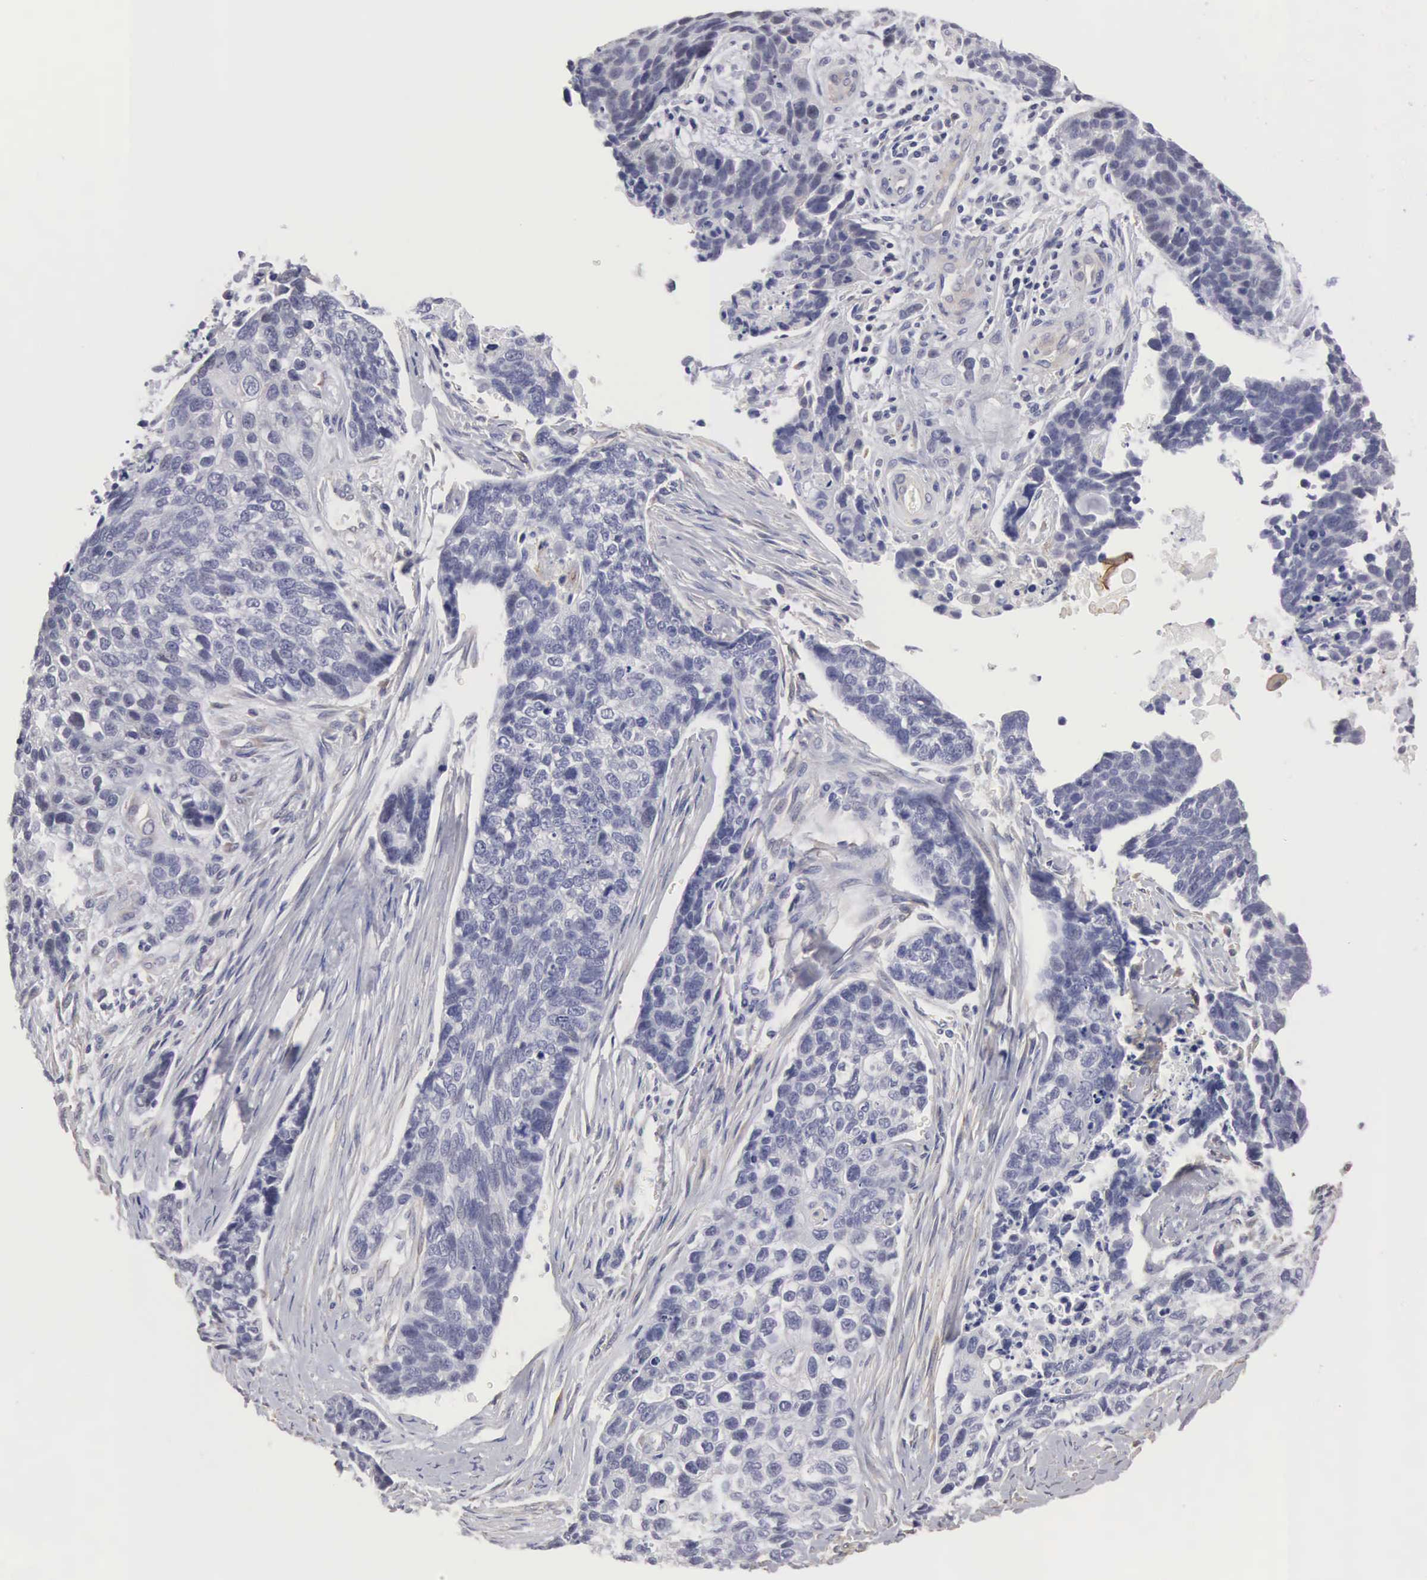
{"staining": {"intensity": "negative", "quantity": "none", "location": "none"}, "tissue": "lung cancer", "cell_type": "Tumor cells", "image_type": "cancer", "snomed": [{"axis": "morphology", "description": "Squamous cell carcinoma, NOS"}, {"axis": "topography", "description": "Lymph node"}, {"axis": "topography", "description": "Lung"}], "caption": "IHC photomicrograph of neoplastic tissue: lung squamous cell carcinoma stained with DAB (3,3'-diaminobenzidine) demonstrates no significant protein staining in tumor cells.", "gene": "ELFN2", "patient": {"sex": "male", "age": 74}}